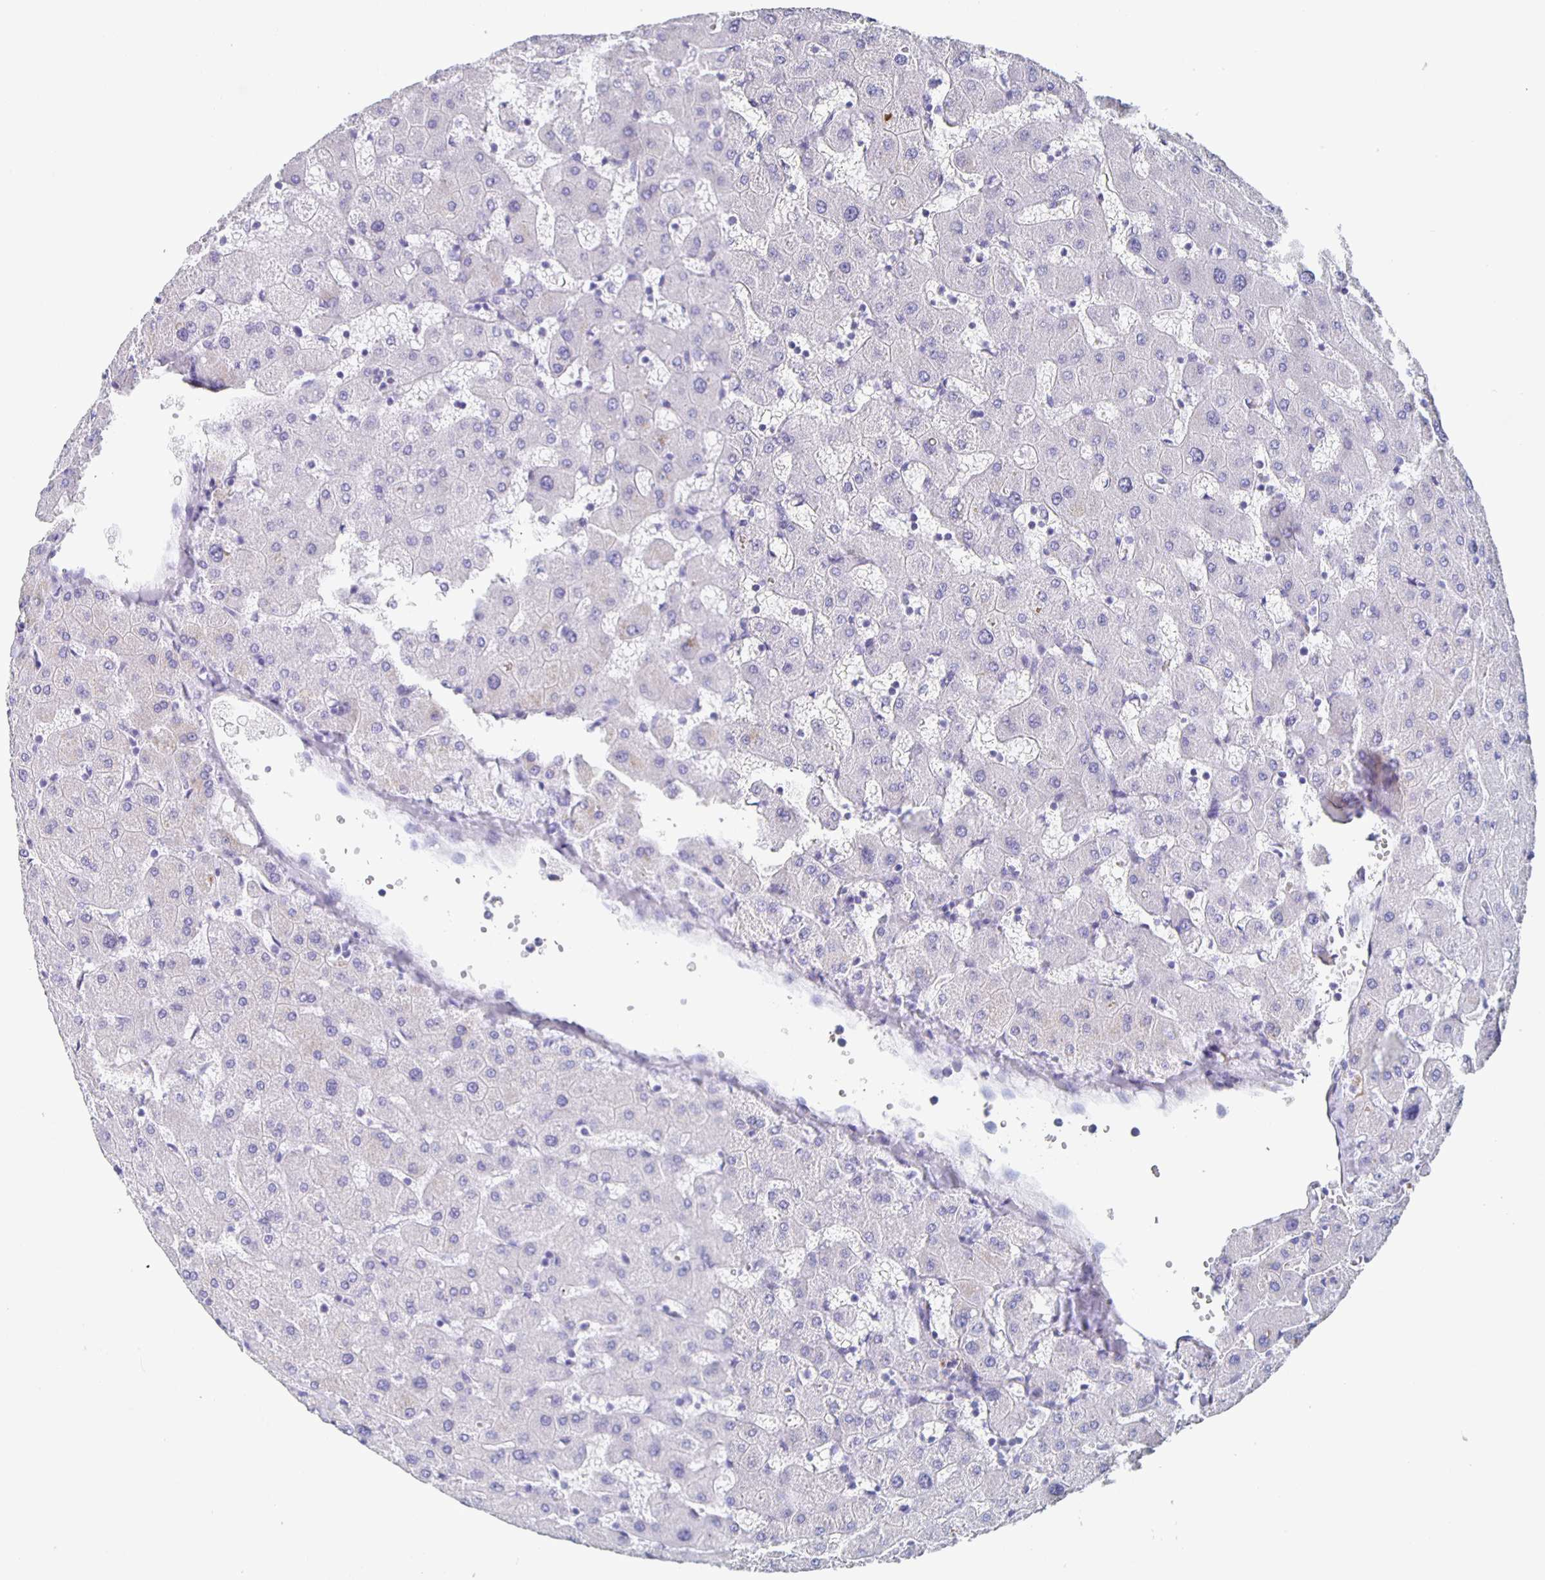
{"staining": {"intensity": "negative", "quantity": "none", "location": "none"}, "tissue": "liver", "cell_type": "Cholangiocytes", "image_type": "normal", "snomed": [{"axis": "morphology", "description": "Normal tissue, NOS"}, {"axis": "topography", "description": "Liver"}], "caption": "Immunohistochemistry (IHC) of normal human liver displays no staining in cholangiocytes. The staining was performed using DAB (3,3'-diaminobenzidine) to visualize the protein expression in brown, while the nuclei were stained in blue with hematoxylin (Magnification: 20x).", "gene": "FGA", "patient": {"sex": "female", "age": 63}}